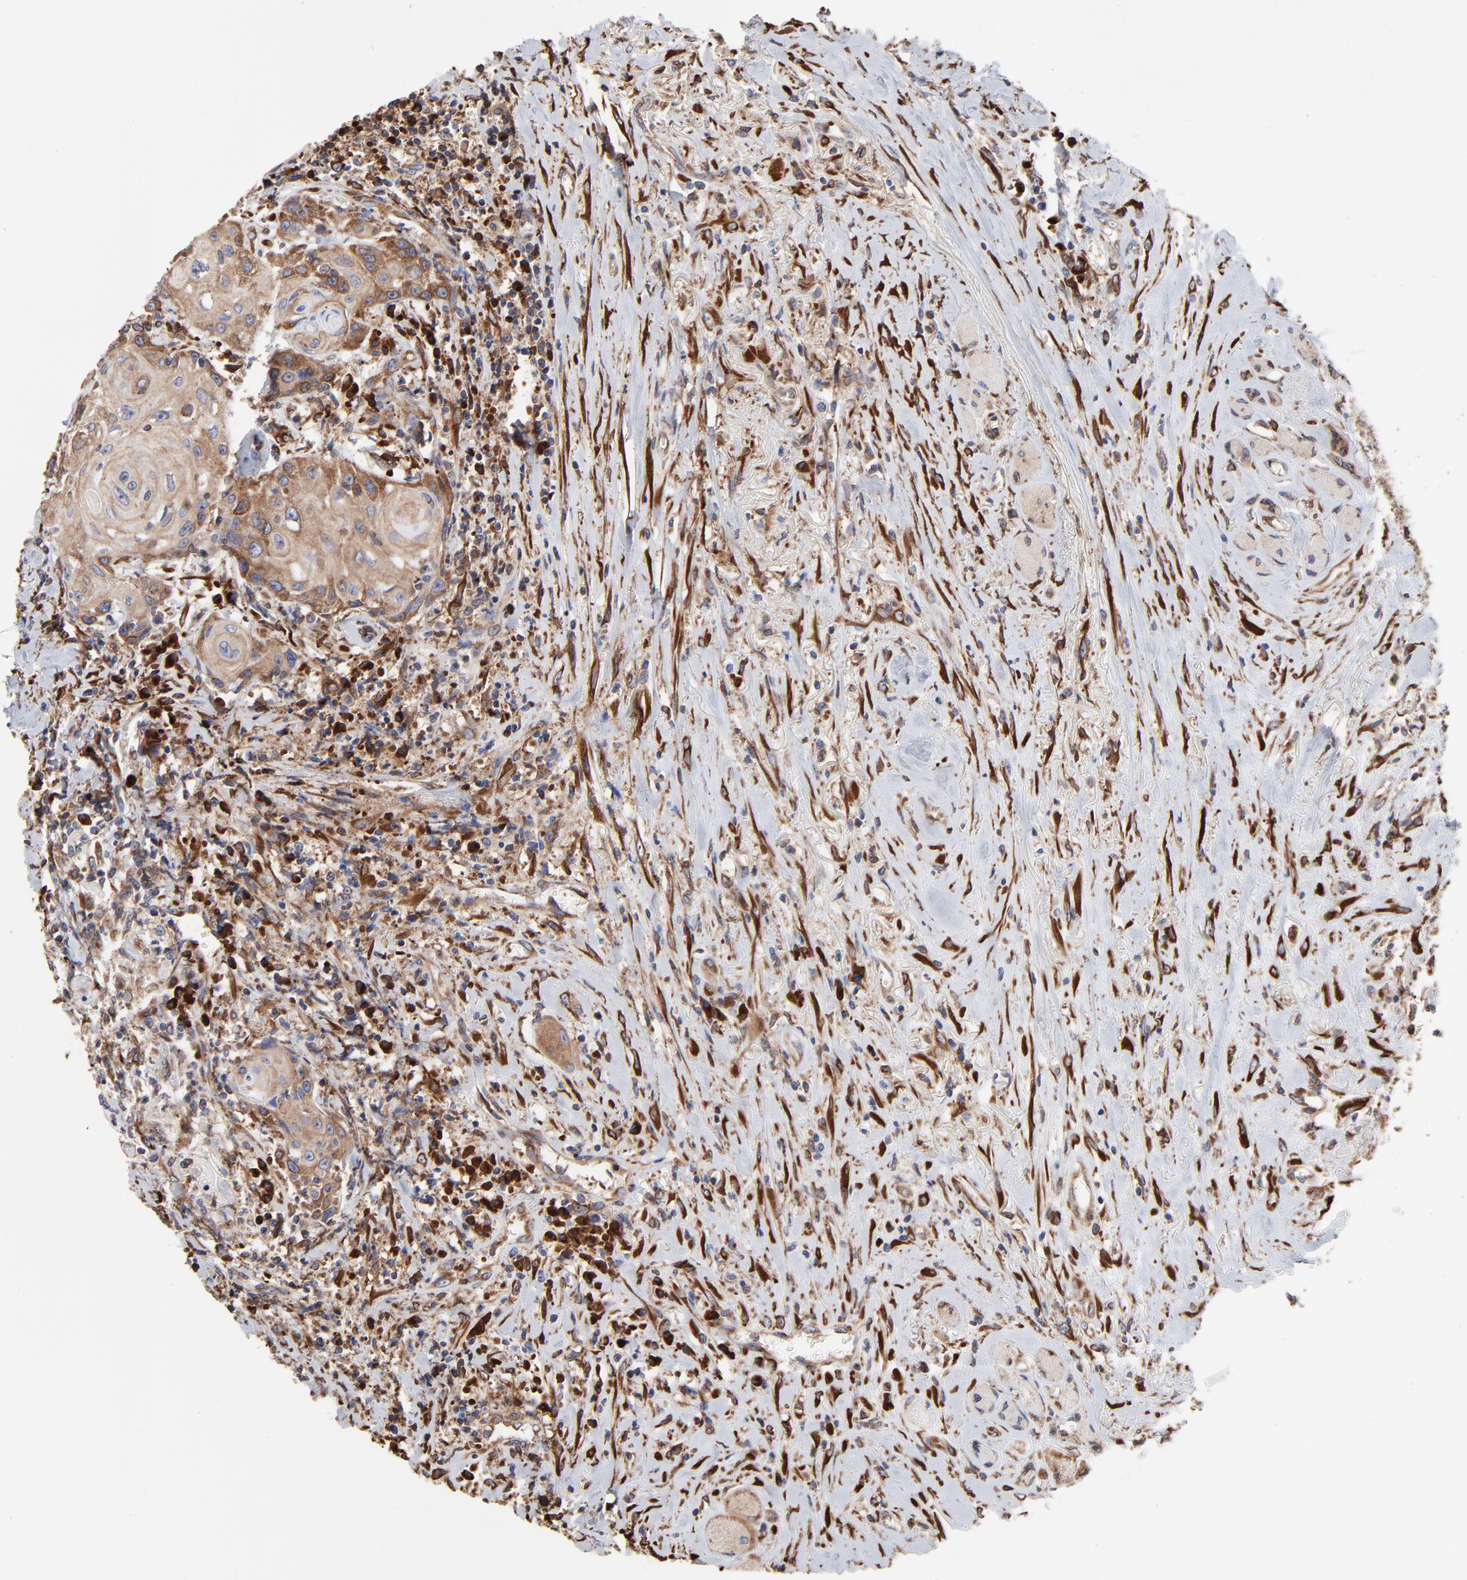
{"staining": {"intensity": "weak", "quantity": ">75%", "location": "cytoplasmic/membranous"}, "tissue": "head and neck cancer", "cell_type": "Tumor cells", "image_type": "cancer", "snomed": [{"axis": "morphology", "description": "Squamous cell carcinoma, NOS"}, {"axis": "topography", "description": "Oral tissue"}, {"axis": "topography", "description": "Head-Neck"}], "caption": "Immunohistochemical staining of human head and neck squamous cell carcinoma demonstrates low levels of weak cytoplasmic/membranous expression in about >75% of tumor cells.", "gene": "LMAN1", "patient": {"sex": "female", "age": 82}}